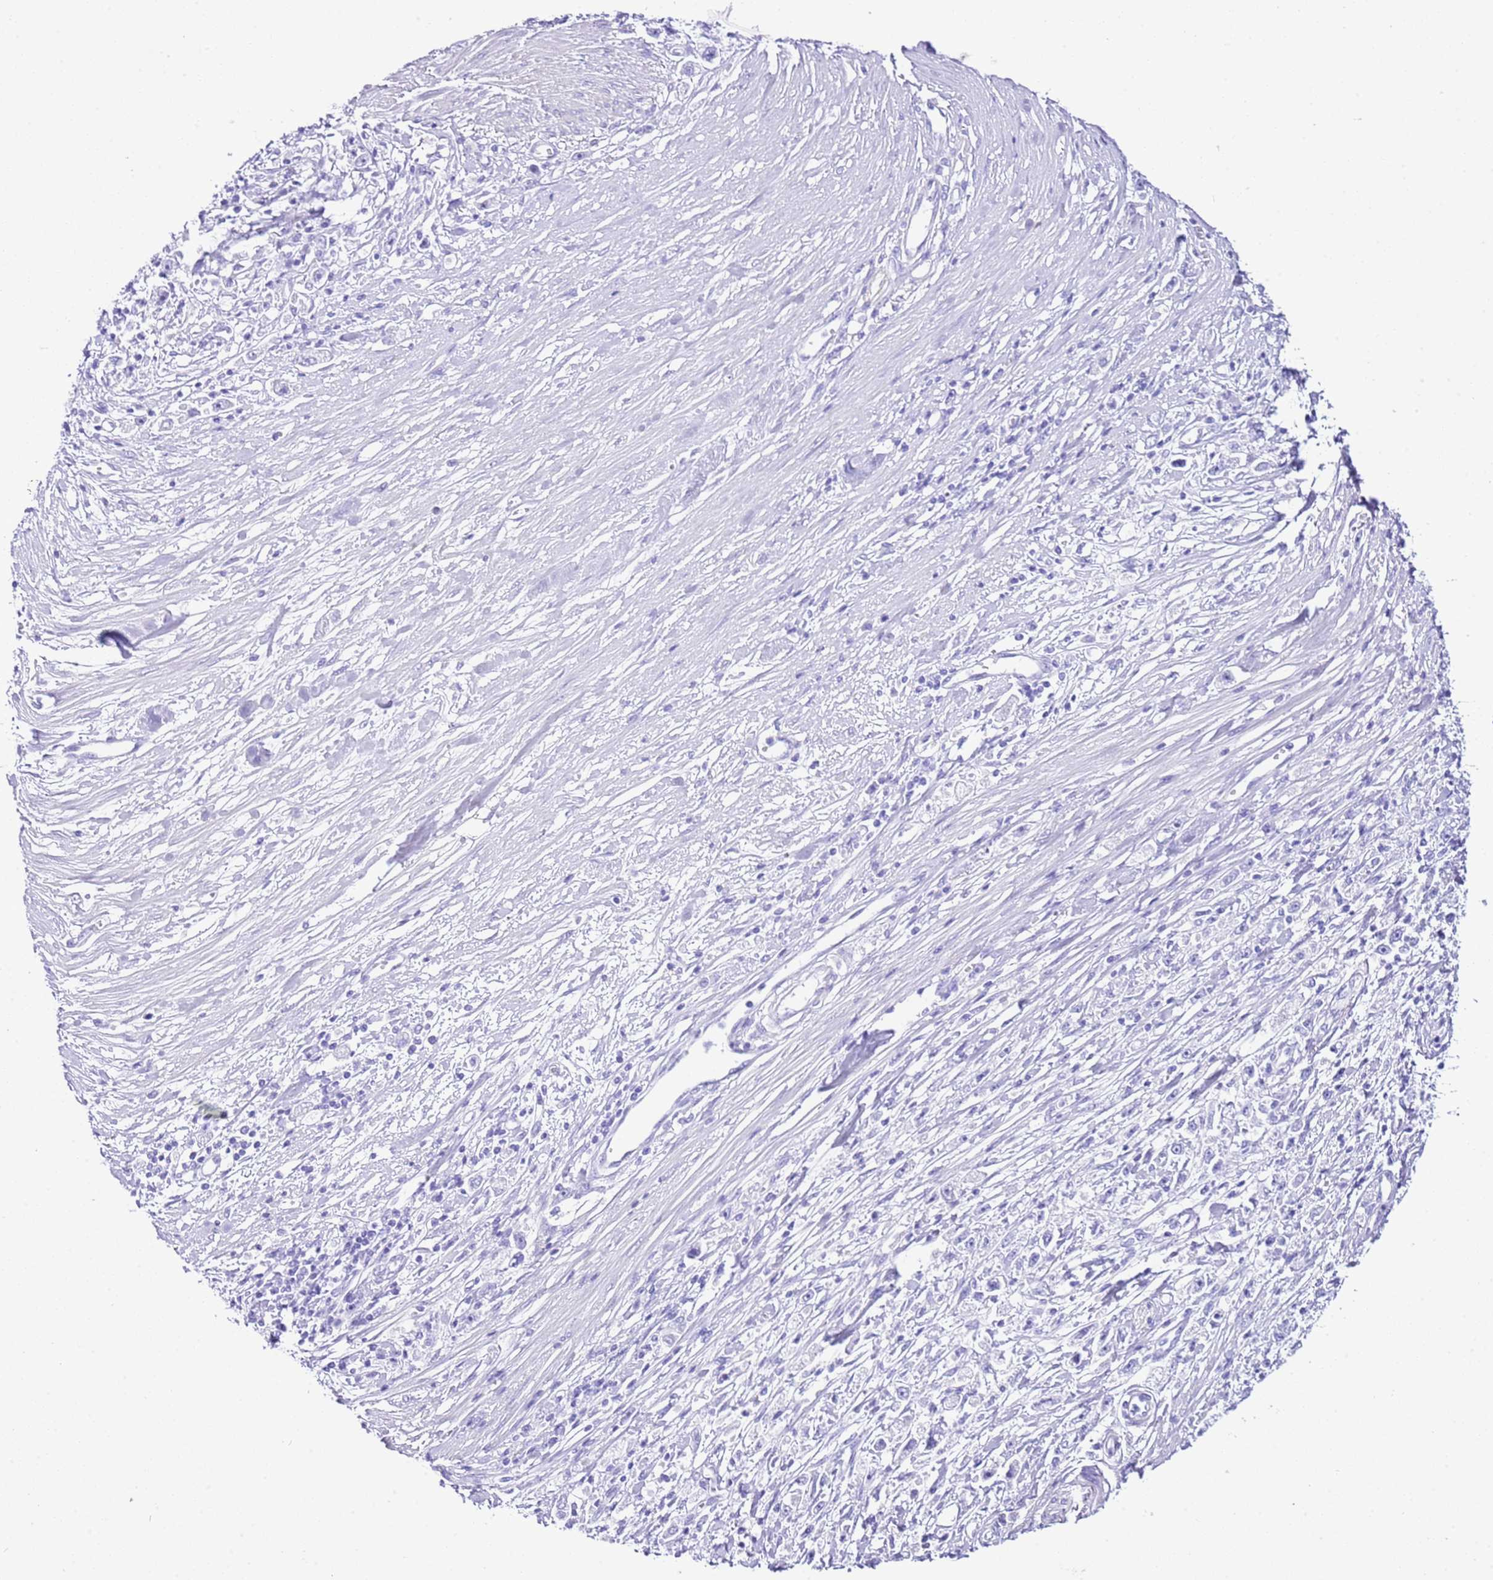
{"staining": {"intensity": "negative", "quantity": "none", "location": "none"}, "tissue": "stomach cancer", "cell_type": "Tumor cells", "image_type": "cancer", "snomed": [{"axis": "morphology", "description": "Adenocarcinoma, NOS"}, {"axis": "topography", "description": "Stomach"}], "caption": "This is an immunohistochemistry micrograph of human stomach adenocarcinoma. There is no staining in tumor cells.", "gene": "KCNC1", "patient": {"sex": "female", "age": 59}}